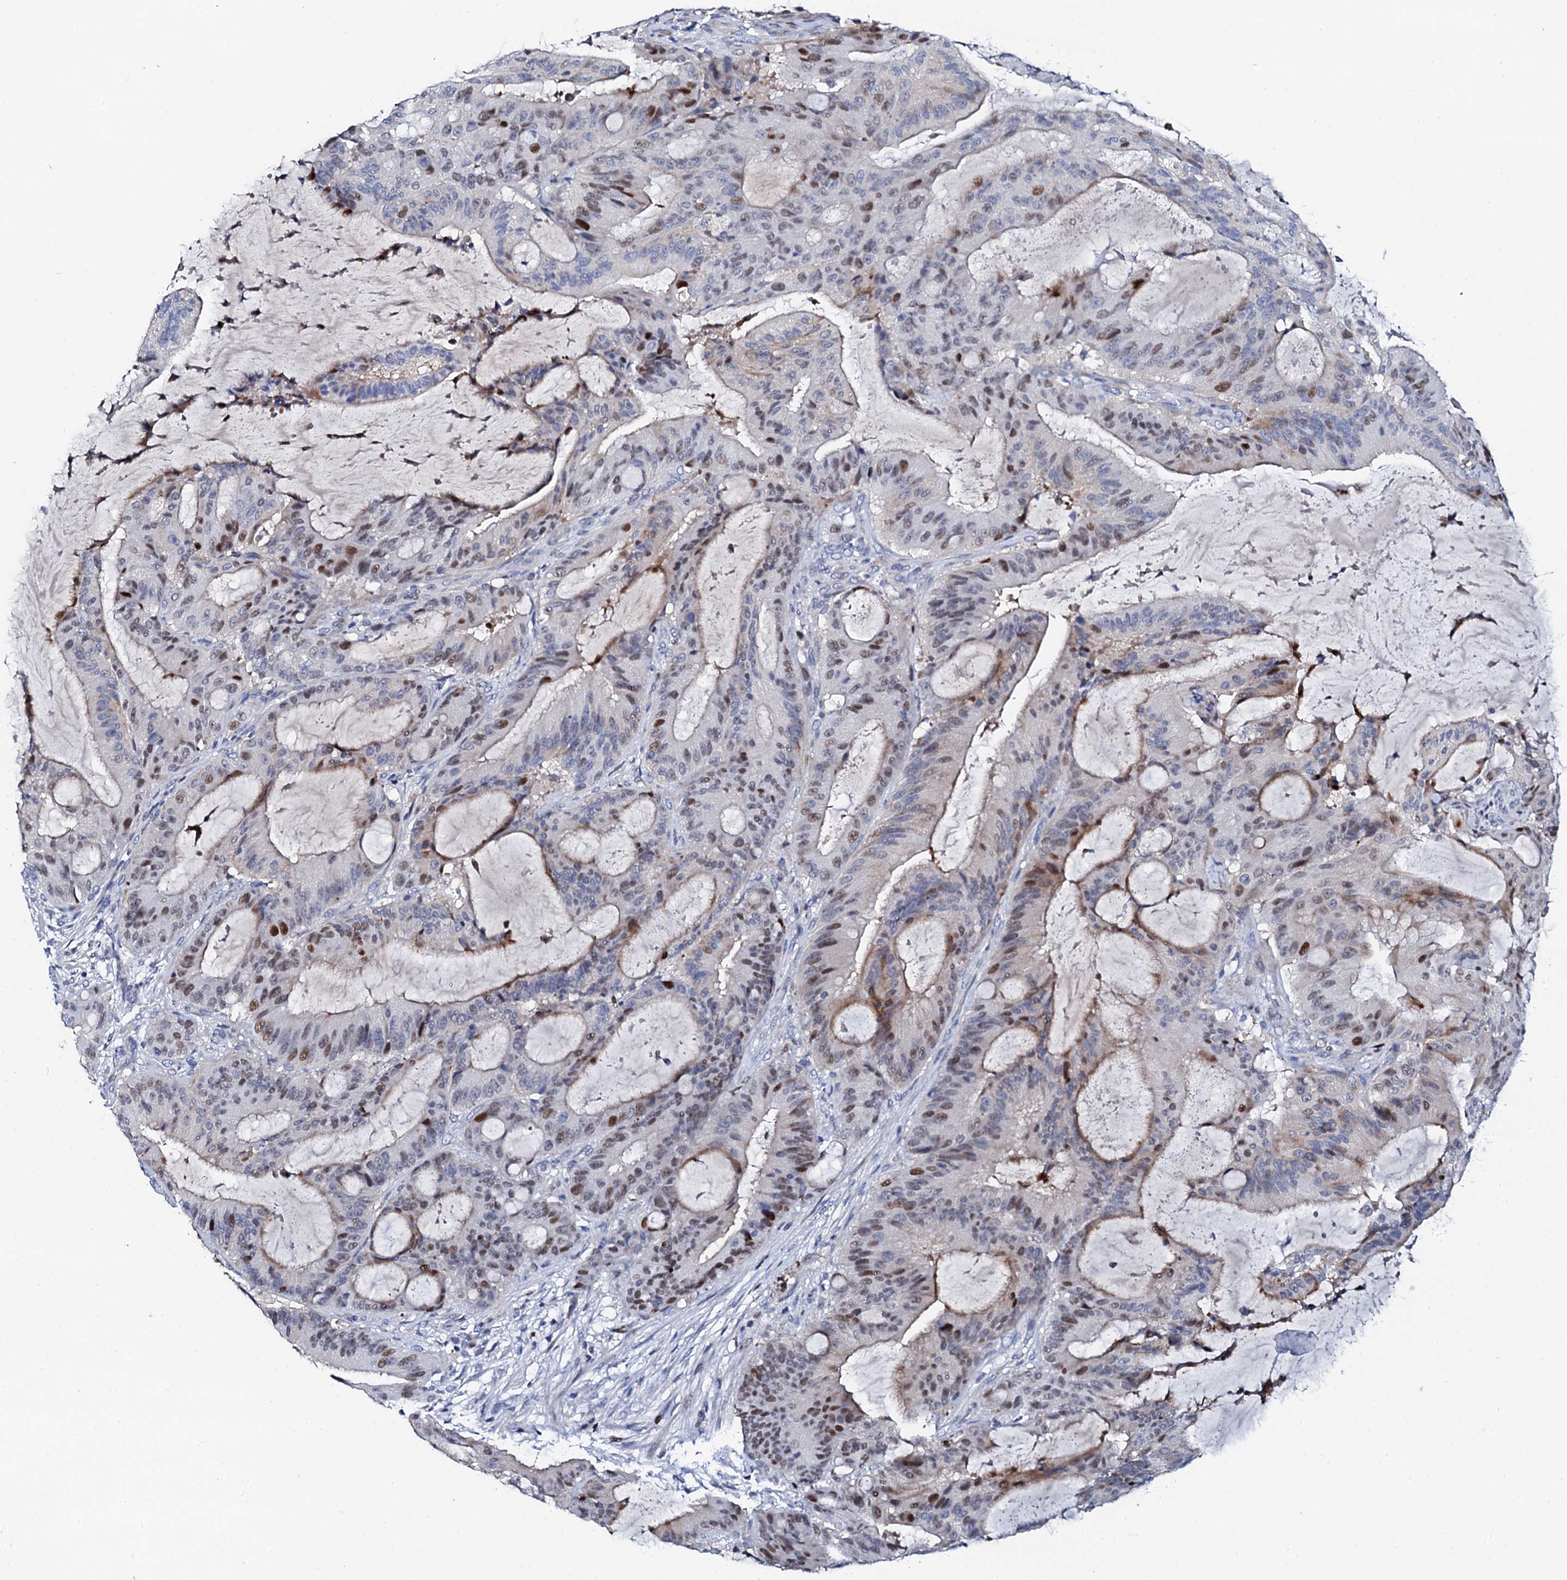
{"staining": {"intensity": "moderate", "quantity": "25%-75%", "location": "nuclear"}, "tissue": "liver cancer", "cell_type": "Tumor cells", "image_type": "cancer", "snomed": [{"axis": "morphology", "description": "Normal tissue, NOS"}, {"axis": "morphology", "description": "Cholangiocarcinoma"}, {"axis": "topography", "description": "Liver"}, {"axis": "topography", "description": "Peripheral nerve tissue"}], "caption": "Immunohistochemistry (IHC) of cholangiocarcinoma (liver) reveals medium levels of moderate nuclear positivity in about 25%-75% of tumor cells.", "gene": "NUDT13", "patient": {"sex": "female", "age": 73}}